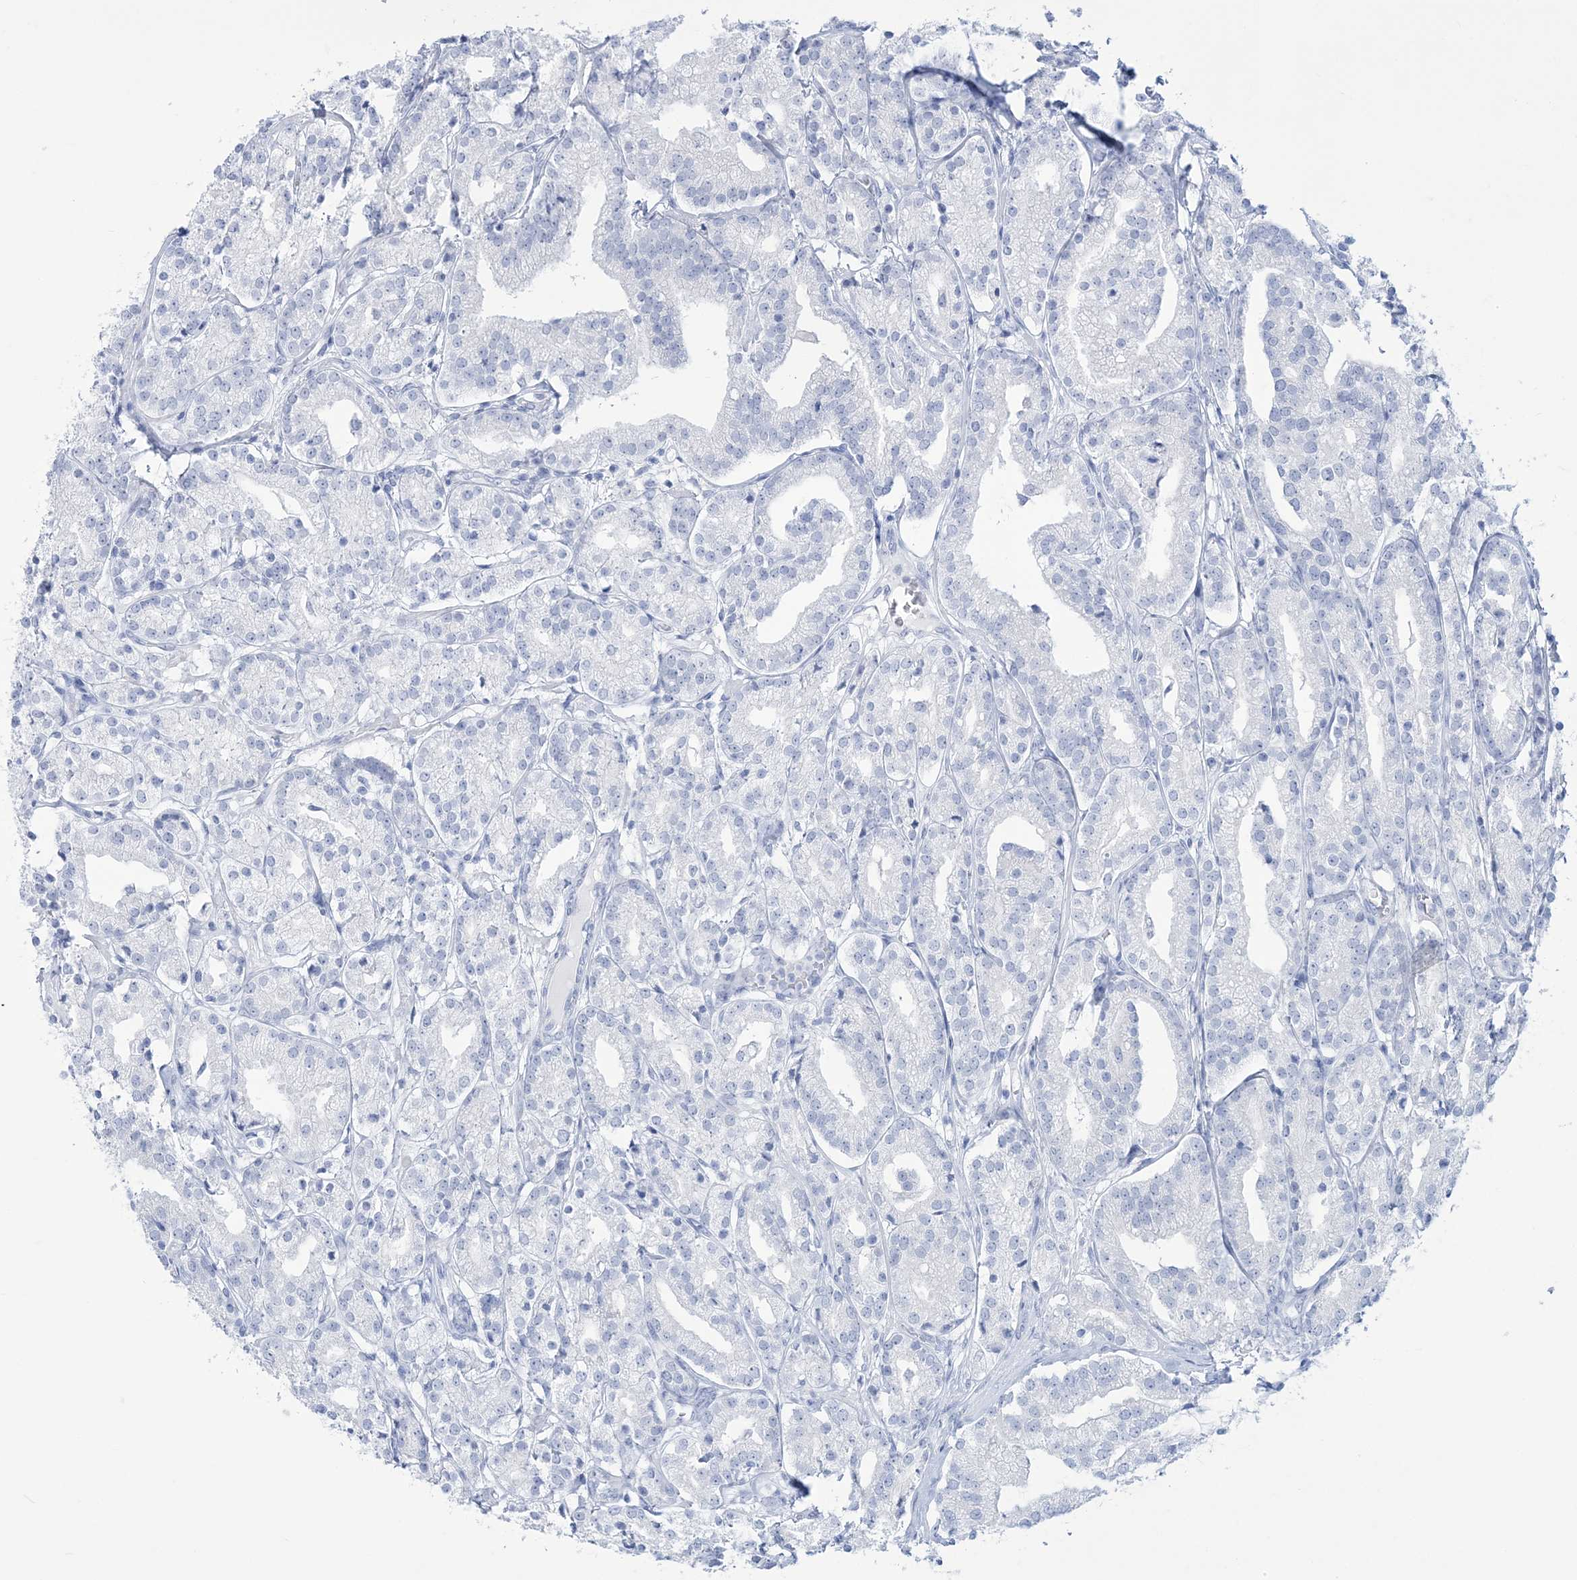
{"staining": {"intensity": "negative", "quantity": "none", "location": "none"}, "tissue": "prostate cancer", "cell_type": "Tumor cells", "image_type": "cancer", "snomed": [{"axis": "morphology", "description": "Adenocarcinoma, High grade"}, {"axis": "topography", "description": "Prostate"}], "caption": "Immunohistochemical staining of prostate cancer (high-grade adenocarcinoma) reveals no significant expression in tumor cells.", "gene": "RBP2", "patient": {"sex": "male", "age": 69}}